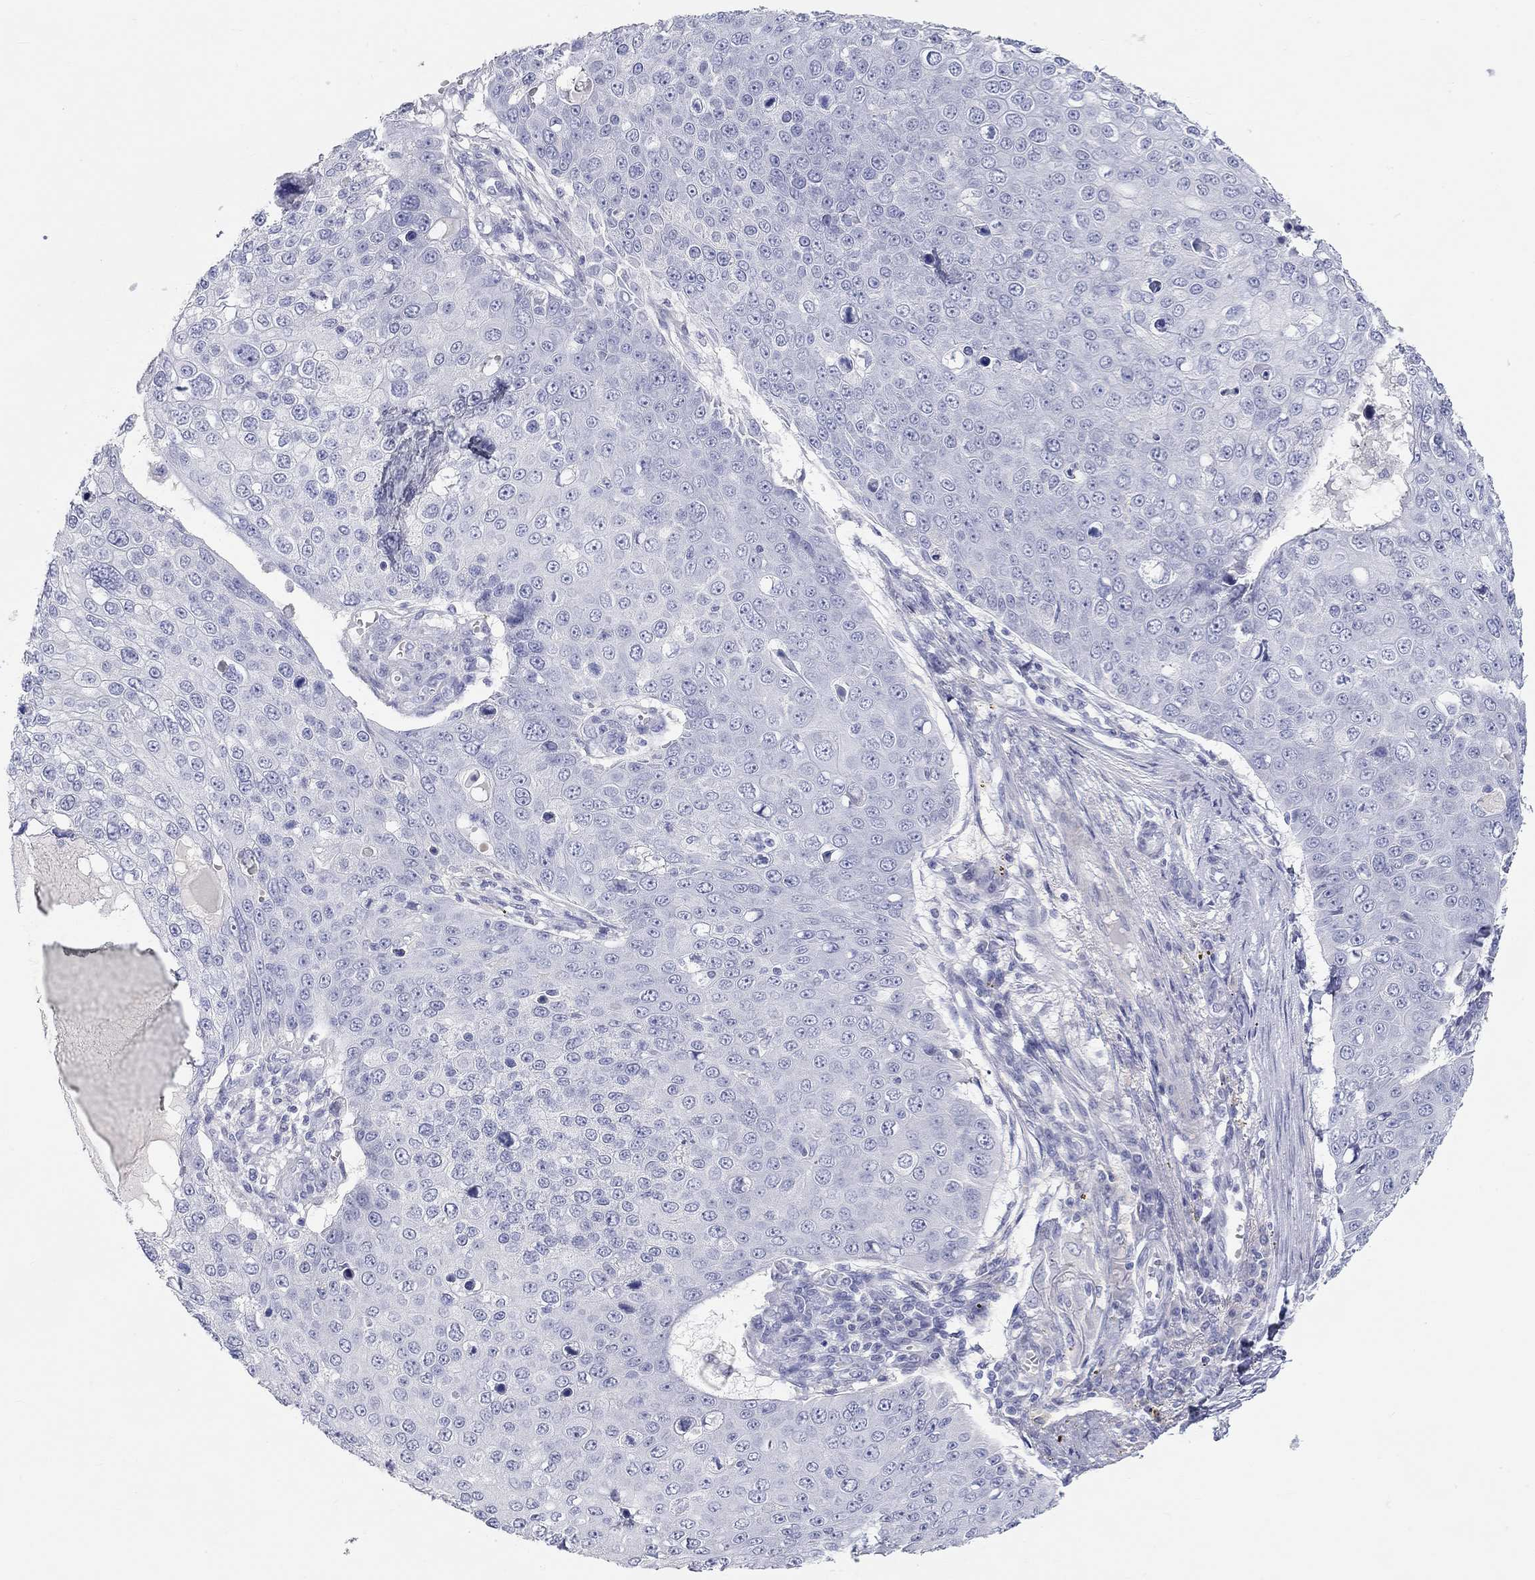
{"staining": {"intensity": "negative", "quantity": "none", "location": "none"}, "tissue": "skin cancer", "cell_type": "Tumor cells", "image_type": "cancer", "snomed": [{"axis": "morphology", "description": "Squamous cell carcinoma, NOS"}, {"axis": "topography", "description": "Skin"}], "caption": "A histopathology image of human skin cancer (squamous cell carcinoma) is negative for staining in tumor cells.", "gene": "PCDHGC5", "patient": {"sex": "male", "age": 71}}